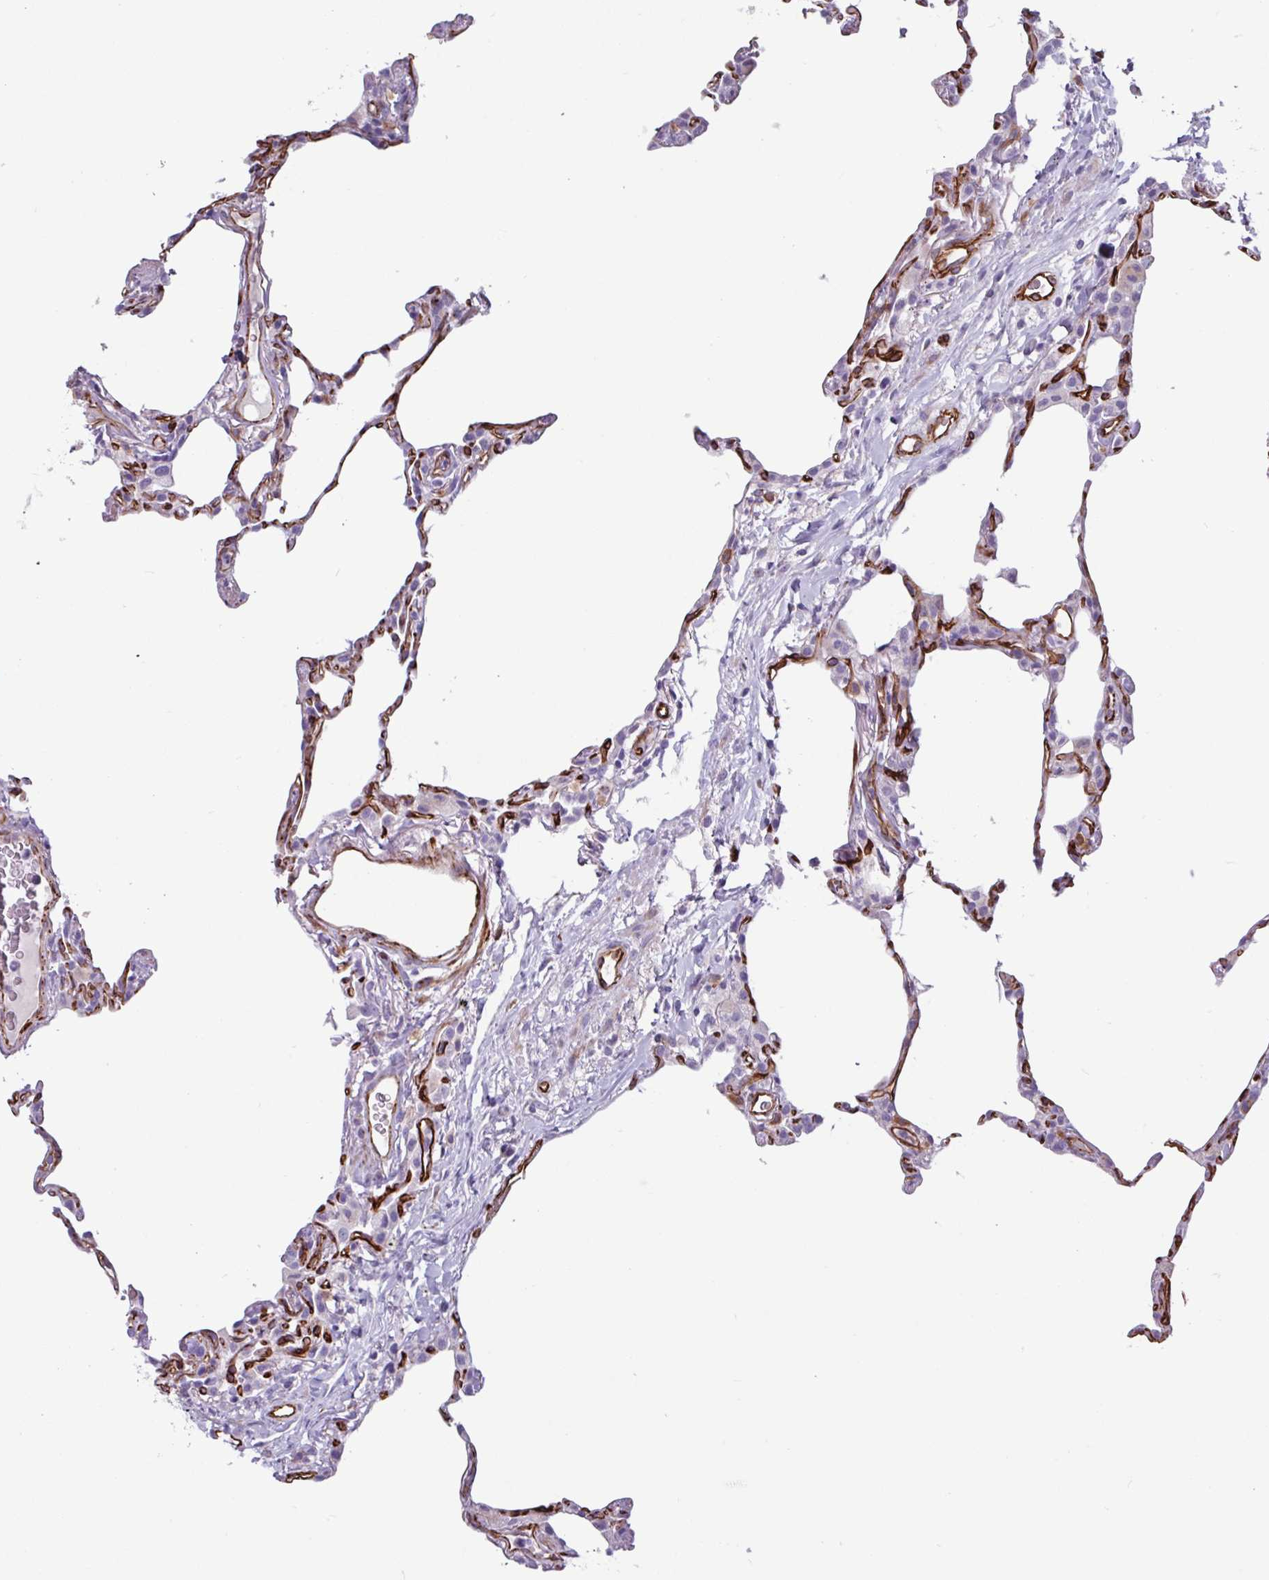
{"staining": {"intensity": "negative", "quantity": "none", "location": "none"}, "tissue": "lung", "cell_type": "Alveolar cells", "image_type": "normal", "snomed": [{"axis": "morphology", "description": "Normal tissue, NOS"}, {"axis": "topography", "description": "Lung"}], "caption": "Immunohistochemistry (IHC) of unremarkable lung exhibits no expression in alveolar cells. Brightfield microscopy of IHC stained with DAB (brown) and hematoxylin (blue), captured at high magnification.", "gene": "BTD", "patient": {"sex": "female", "age": 57}}